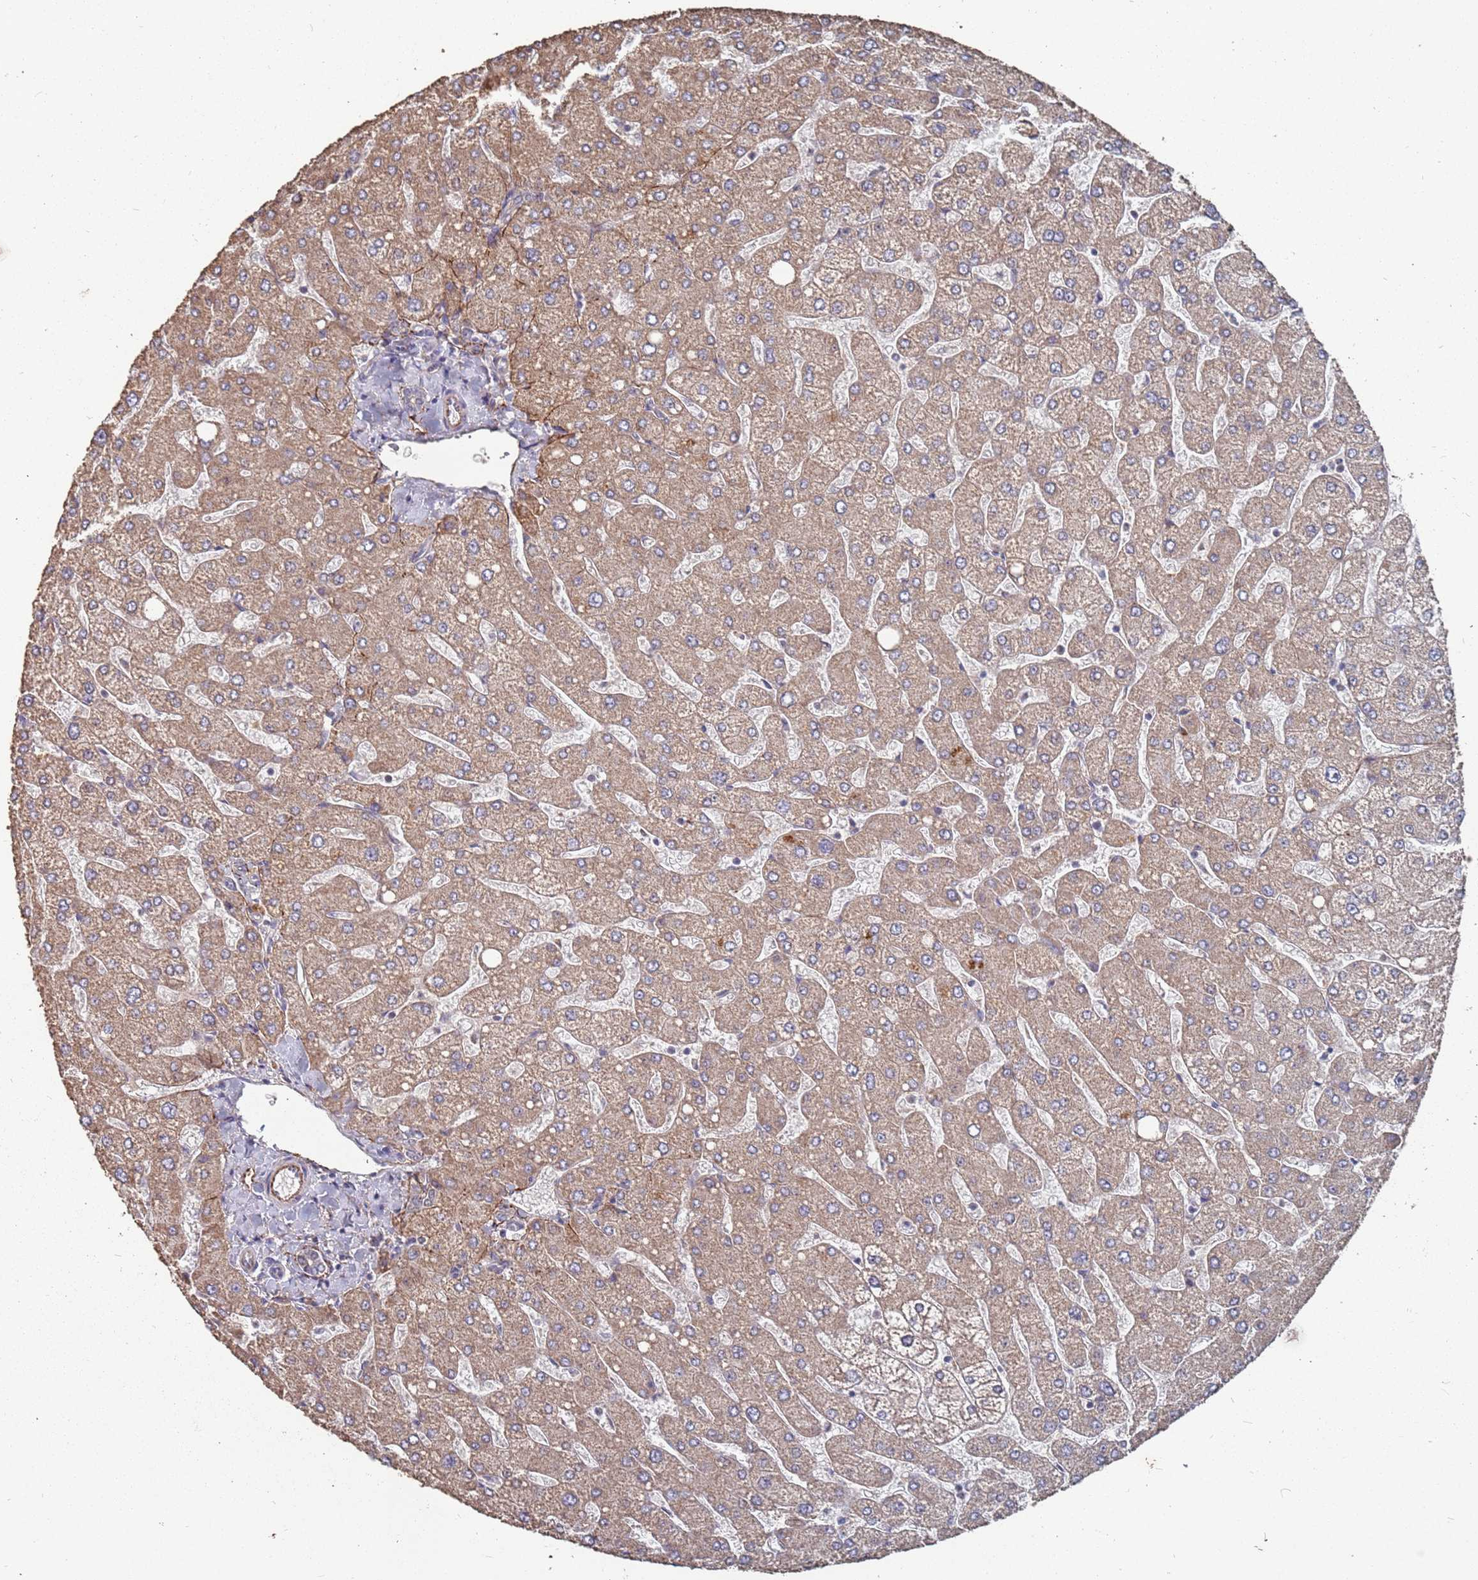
{"staining": {"intensity": "negative", "quantity": "none", "location": "none"}, "tissue": "liver", "cell_type": "Cholangiocytes", "image_type": "normal", "snomed": [{"axis": "morphology", "description": "Normal tissue, NOS"}, {"axis": "topography", "description": "Liver"}], "caption": "A histopathology image of liver stained for a protein demonstrates no brown staining in cholangiocytes. Brightfield microscopy of IHC stained with DAB (3,3'-diaminobenzidine) (brown) and hematoxylin (blue), captured at high magnification.", "gene": "PRORP", "patient": {"sex": "male", "age": 55}}